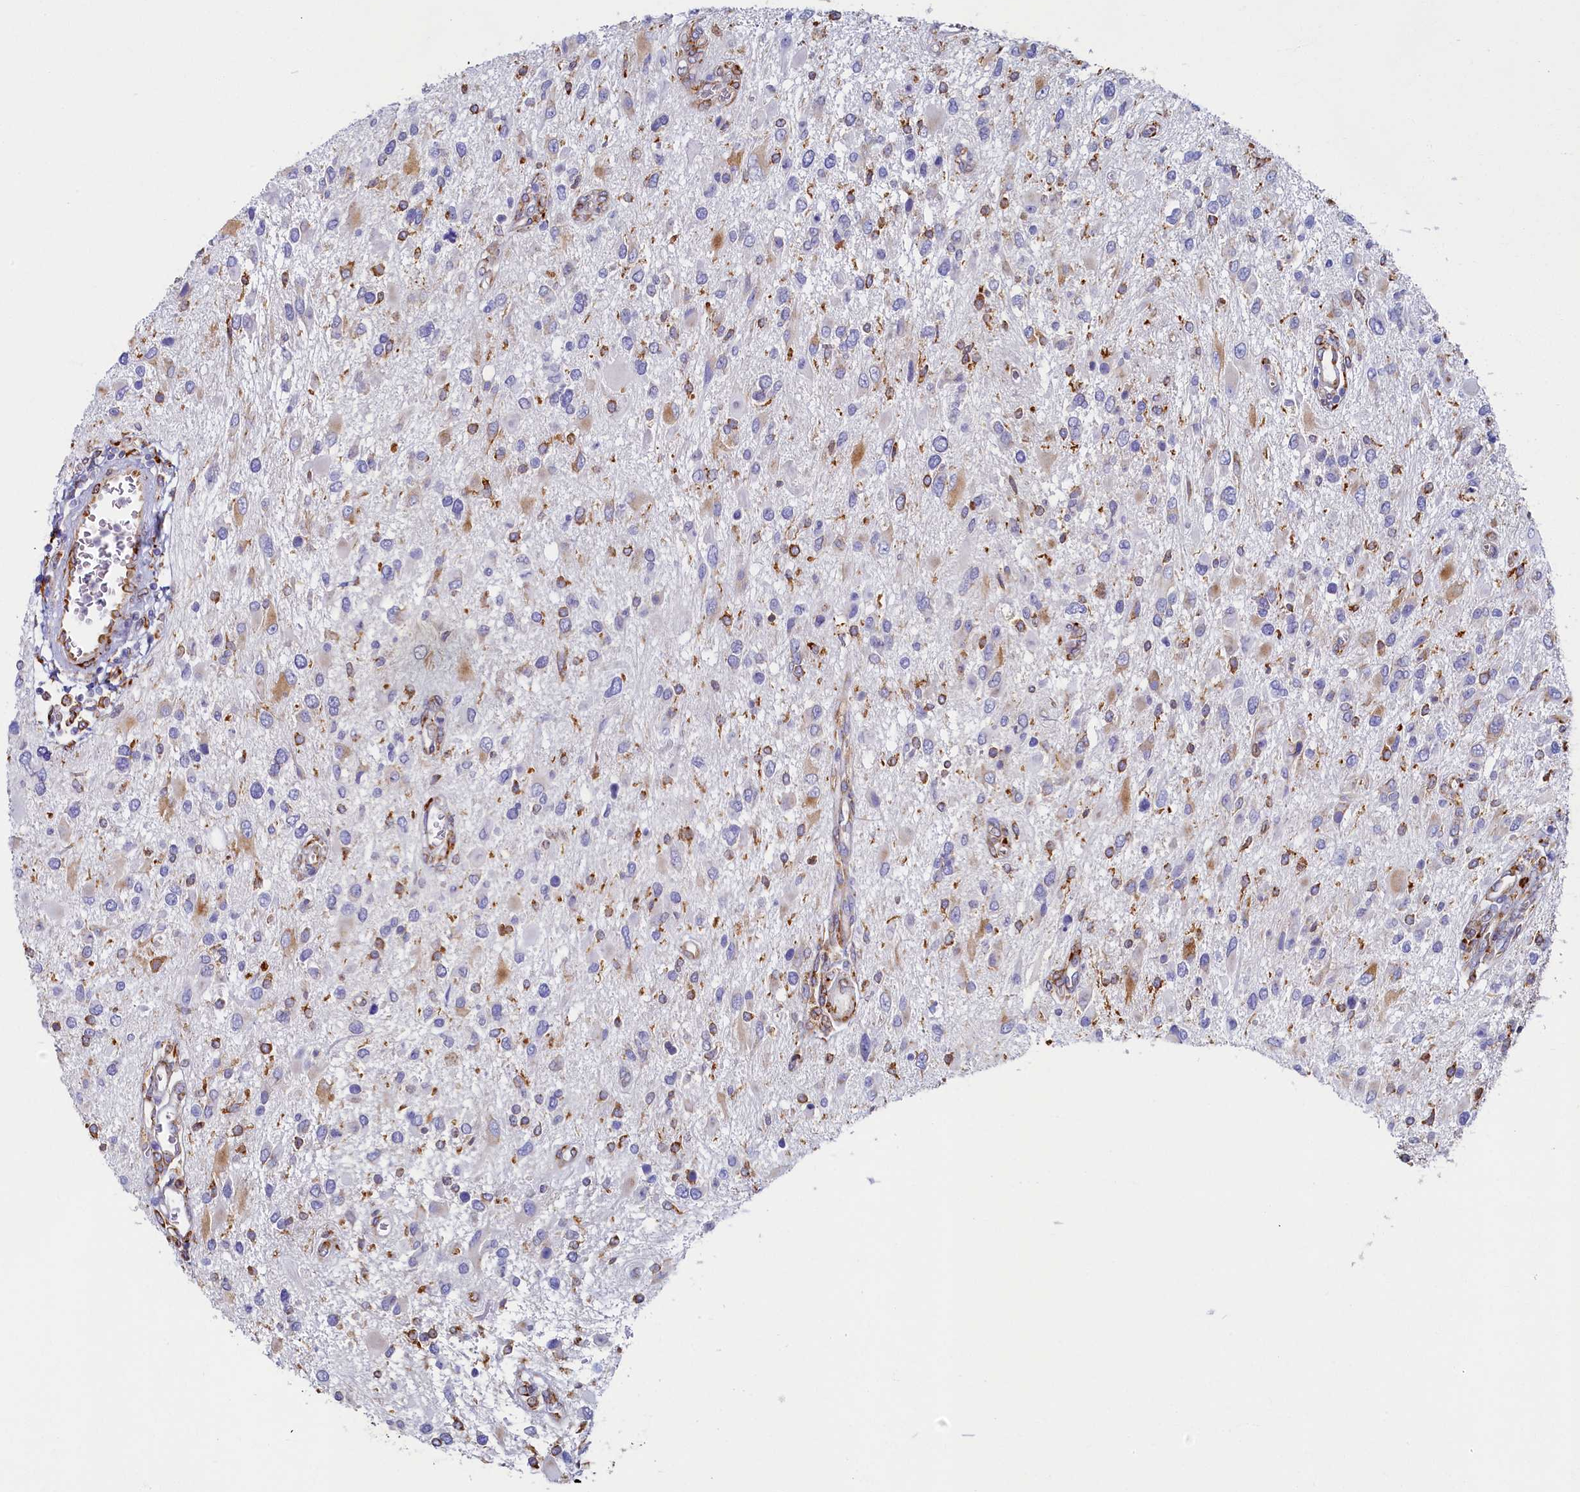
{"staining": {"intensity": "moderate", "quantity": "<25%", "location": "cytoplasmic/membranous"}, "tissue": "glioma", "cell_type": "Tumor cells", "image_type": "cancer", "snomed": [{"axis": "morphology", "description": "Glioma, malignant, High grade"}, {"axis": "topography", "description": "Brain"}], "caption": "Malignant high-grade glioma tissue shows moderate cytoplasmic/membranous expression in approximately <25% of tumor cells, visualized by immunohistochemistry.", "gene": "TMEM18", "patient": {"sex": "male", "age": 53}}